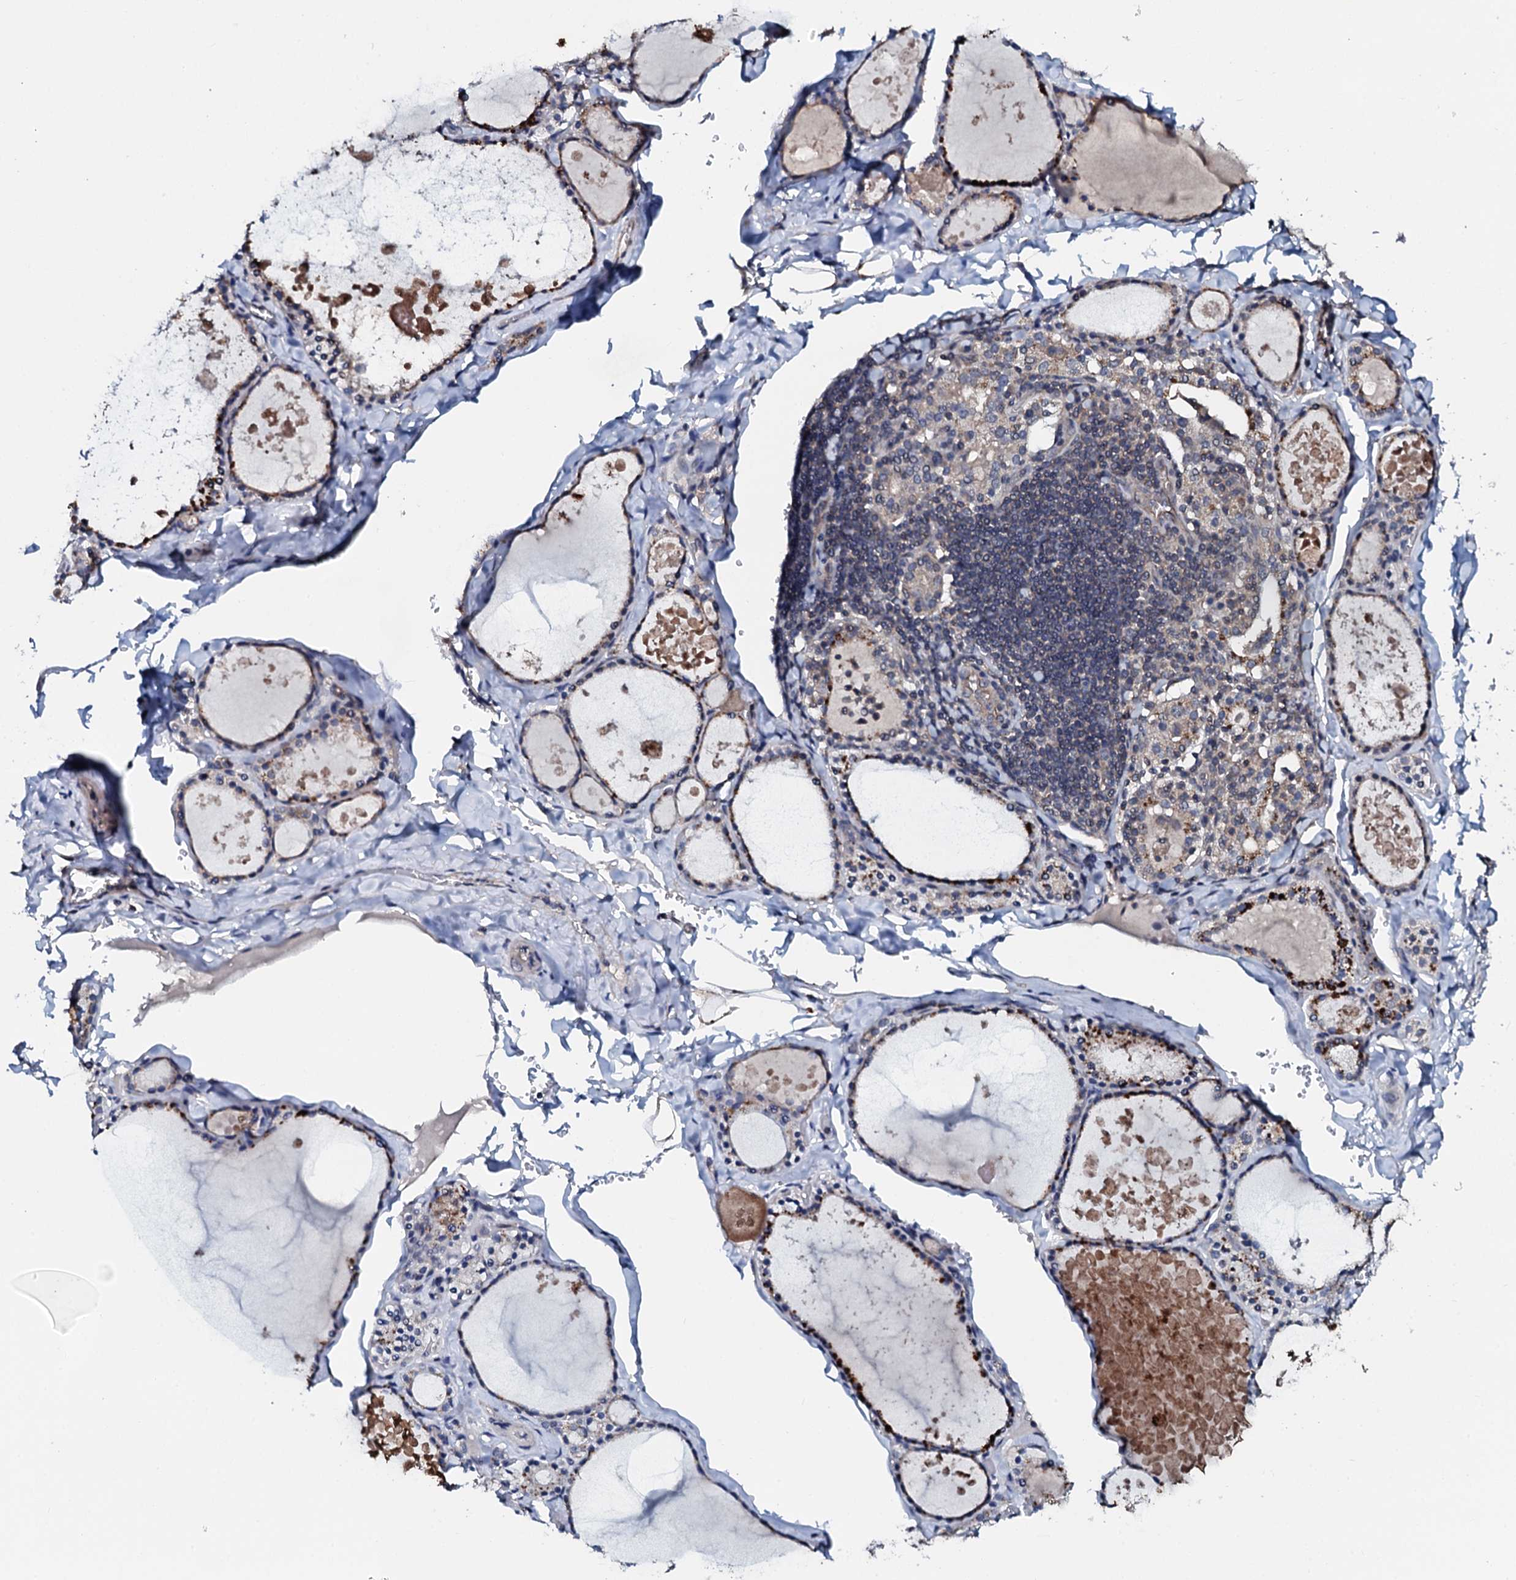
{"staining": {"intensity": "moderate", "quantity": "25%-75%", "location": "cytoplasmic/membranous"}, "tissue": "thyroid gland", "cell_type": "Glandular cells", "image_type": "normal", "snomed": [{"axis": "morphology", "description": "Normal tissue, NOS"}, {"axis": "topography", "description": "Thyroid gland"}], "caption": "Protein staining of benign thyroid gland shows moderate cytoplasmic/membranous positivity in about 25%-75% of glandular cells.", "gene": "SLC37A4", "patient": {"sex": "male", "age": 56}}